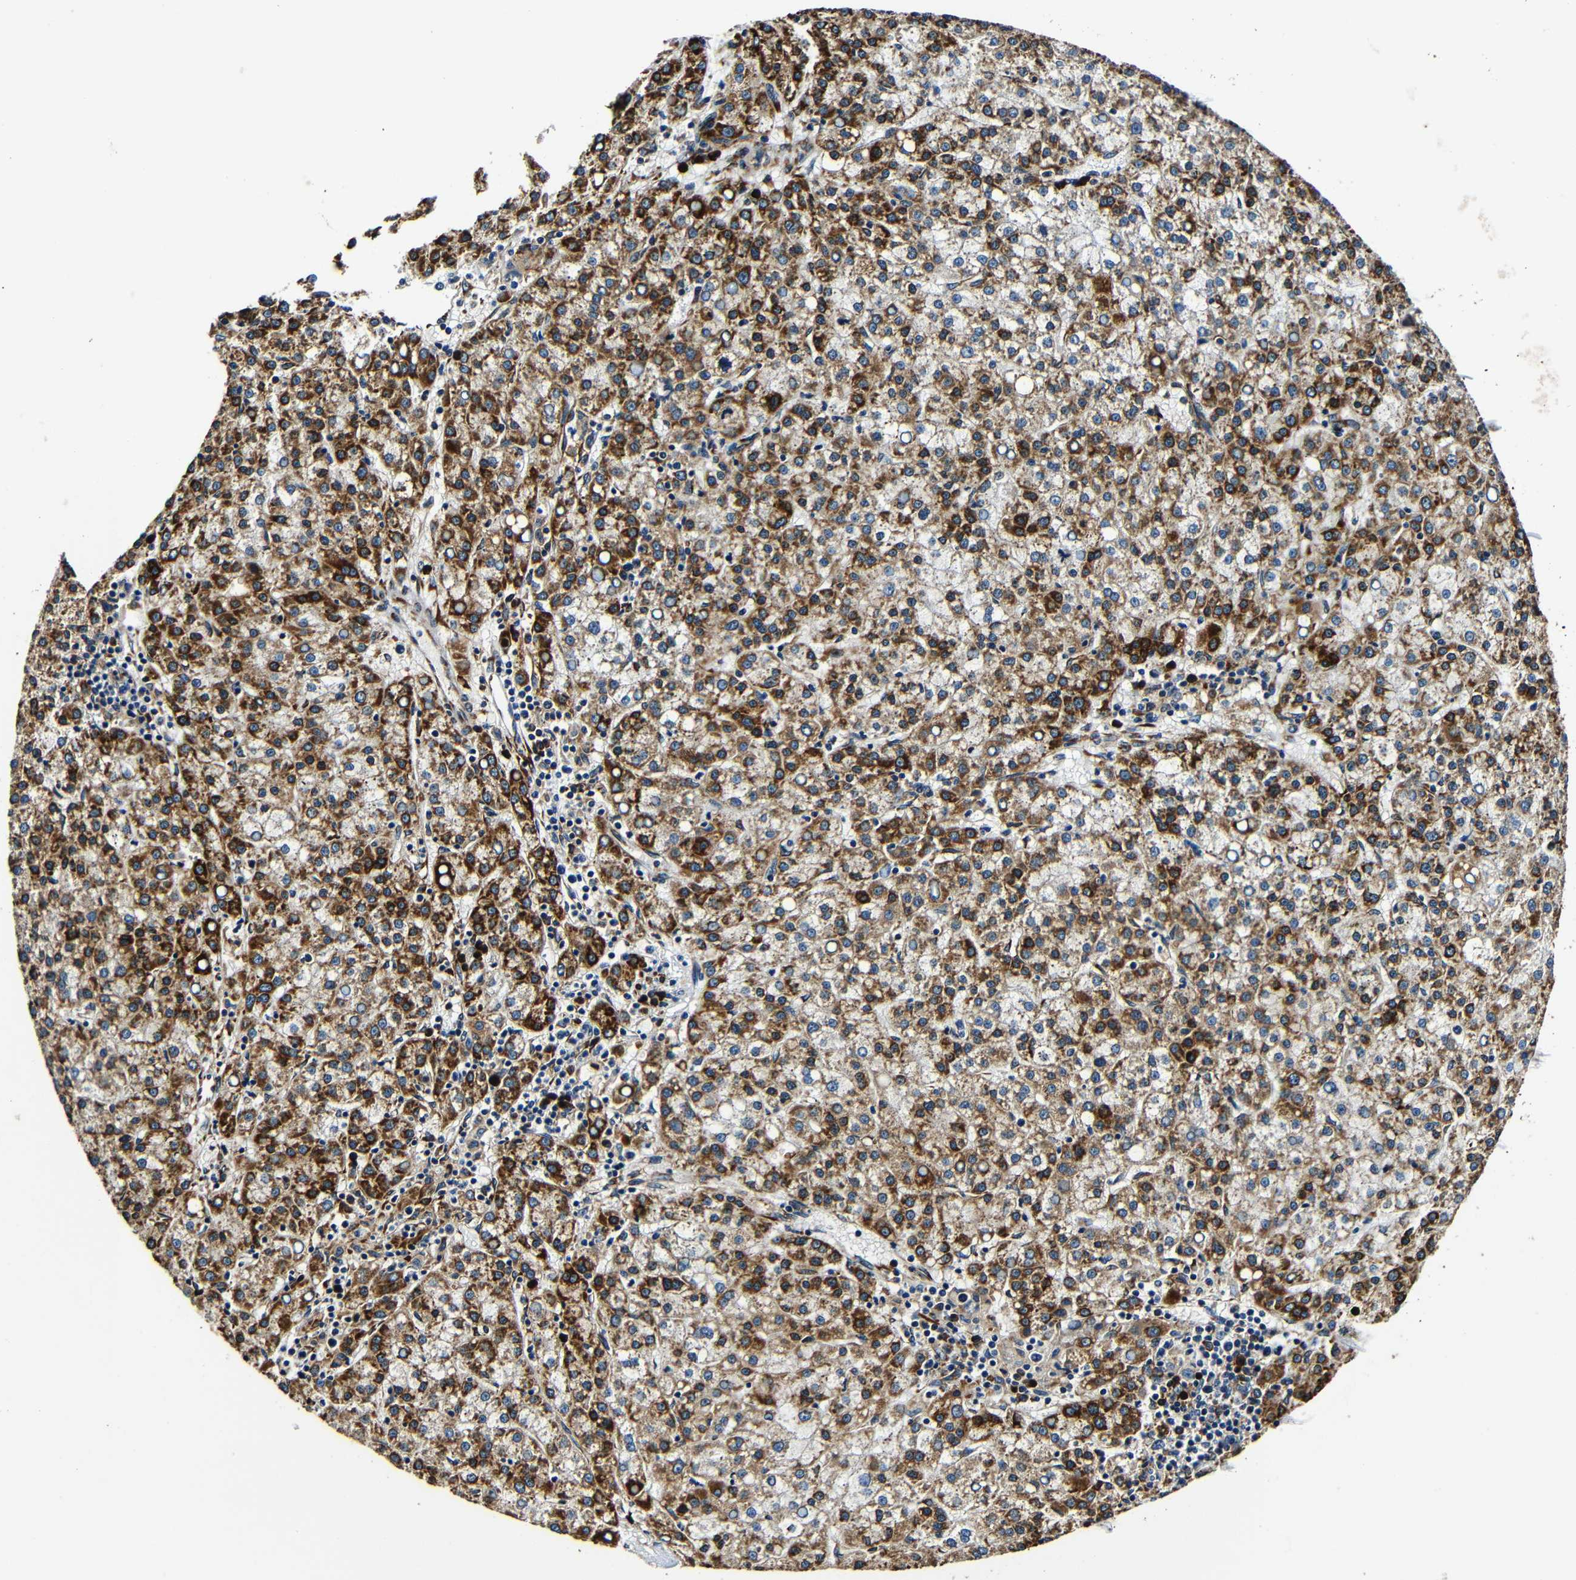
{"staining": {"intensity": "strong", "quantity": ">75%", "location": "cytoplasmic/membranous"}, "tissue": "liver cancer", "cell_type": "Tumor cells", "image_type": "cancer", "snomed": [{"axis": "morphology", "description": "Carcinoma, Hepatocellular, NOS"}, {"axis": "topography", "description": "Liver"}], "caption": "This is an image of immunohistochemistry staining of hepatocellular carcinoma (liver), which shows strong positivity in the cytoplasmic/membranous of tumor cells.", "gene": "RRBP1", "patient": {"sex": "female", "age": 58}}